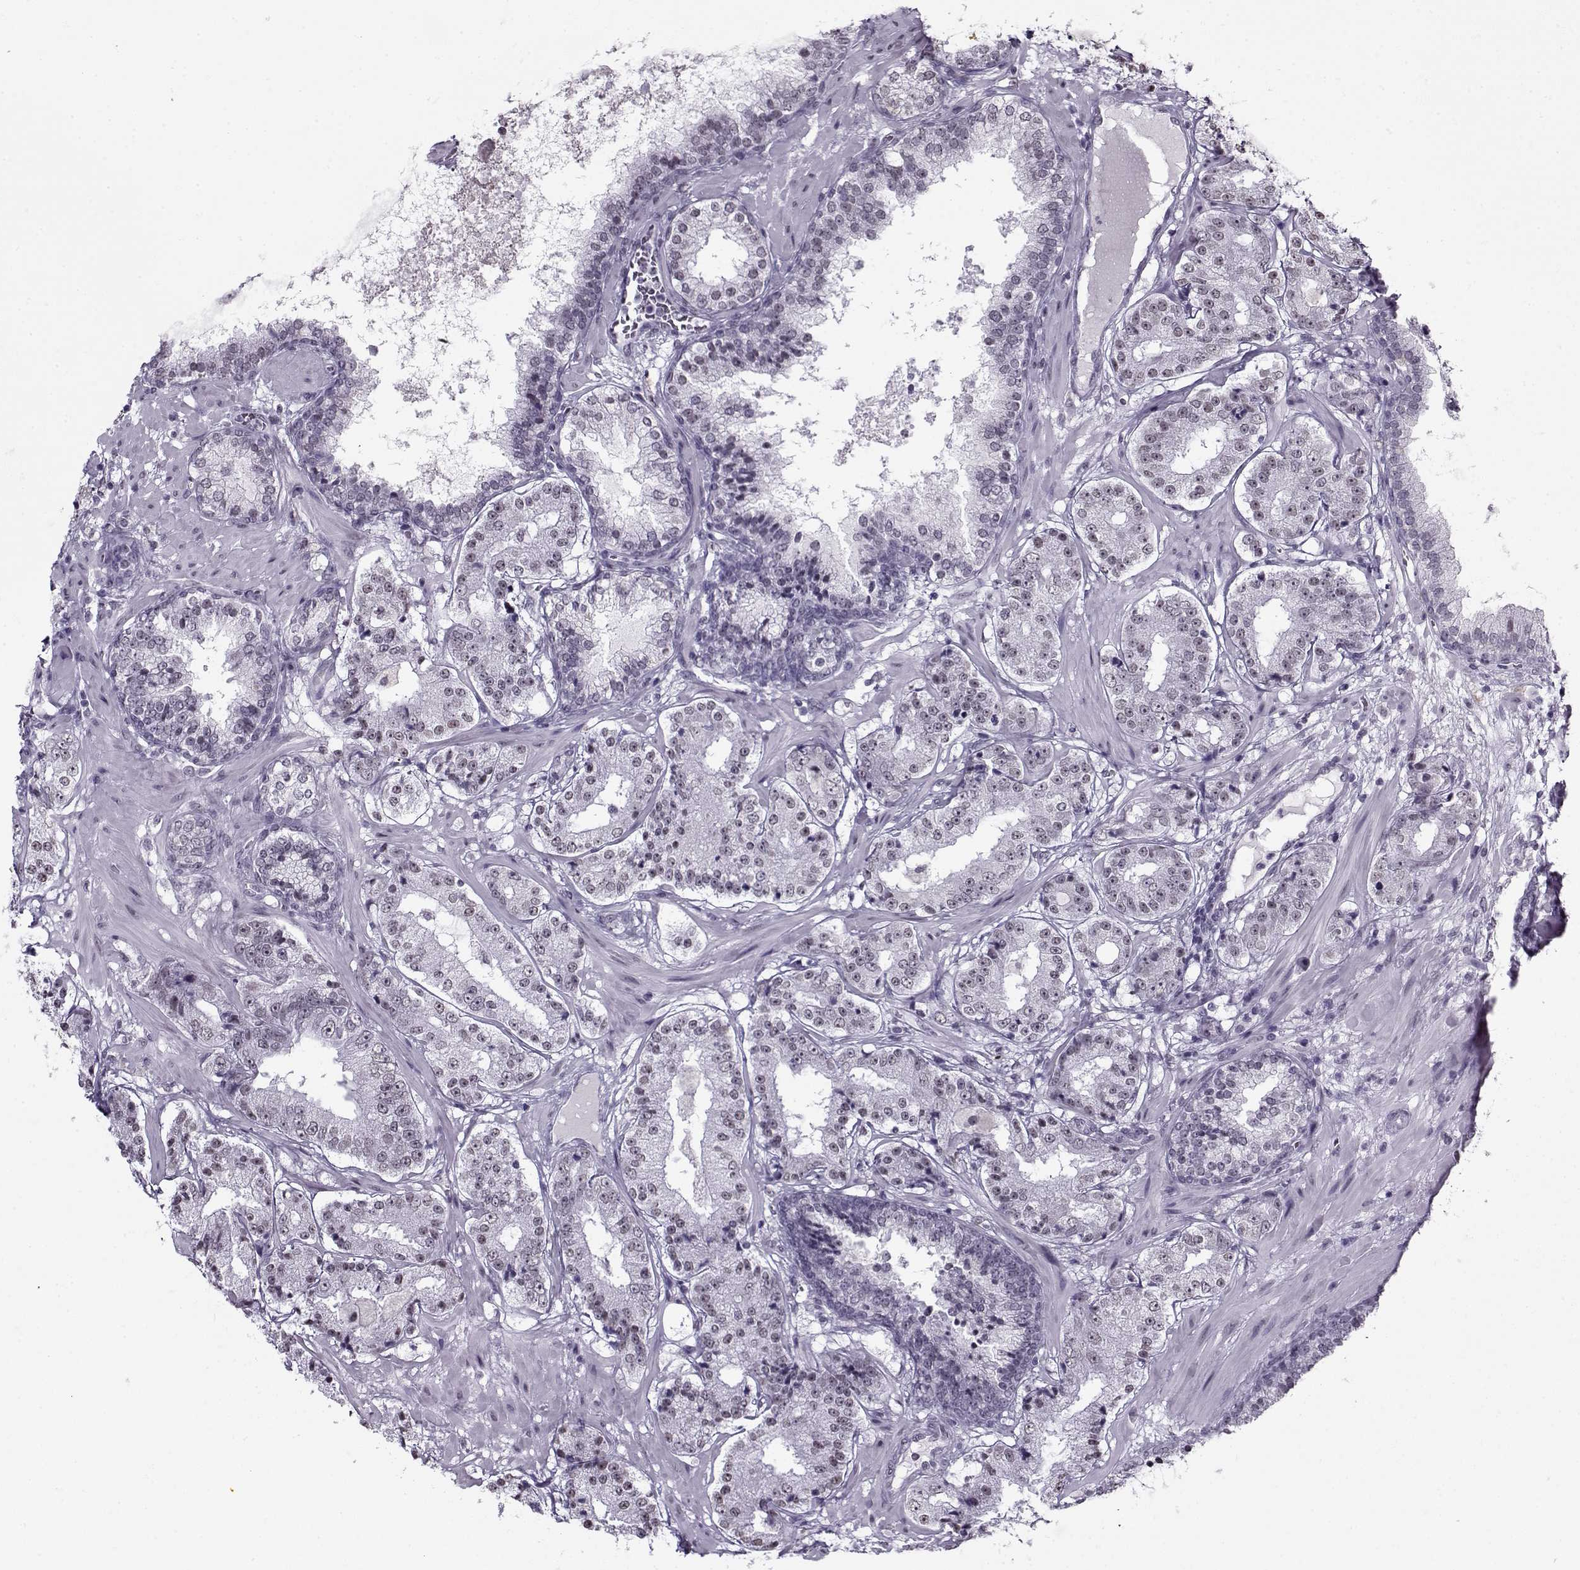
{"staining": {"intensity": "weak", "quantity": "<25%", "location": "nuclear"}, "tissue": "prostate cancer", "cell_type": "Tumor cells", "image_type": "cancer", "snomed": [{"axis": "morphology", "description": "Adenocarcinoma, Low grade"}, {"axis": "topography", "description": "Prostate"}], "caption": "Tumor cells show no significant expression in adenocarcinoma (low-grade) (prostate).", "gene": "PRMT8", "patient": {"sex": "male", "age": 60}}